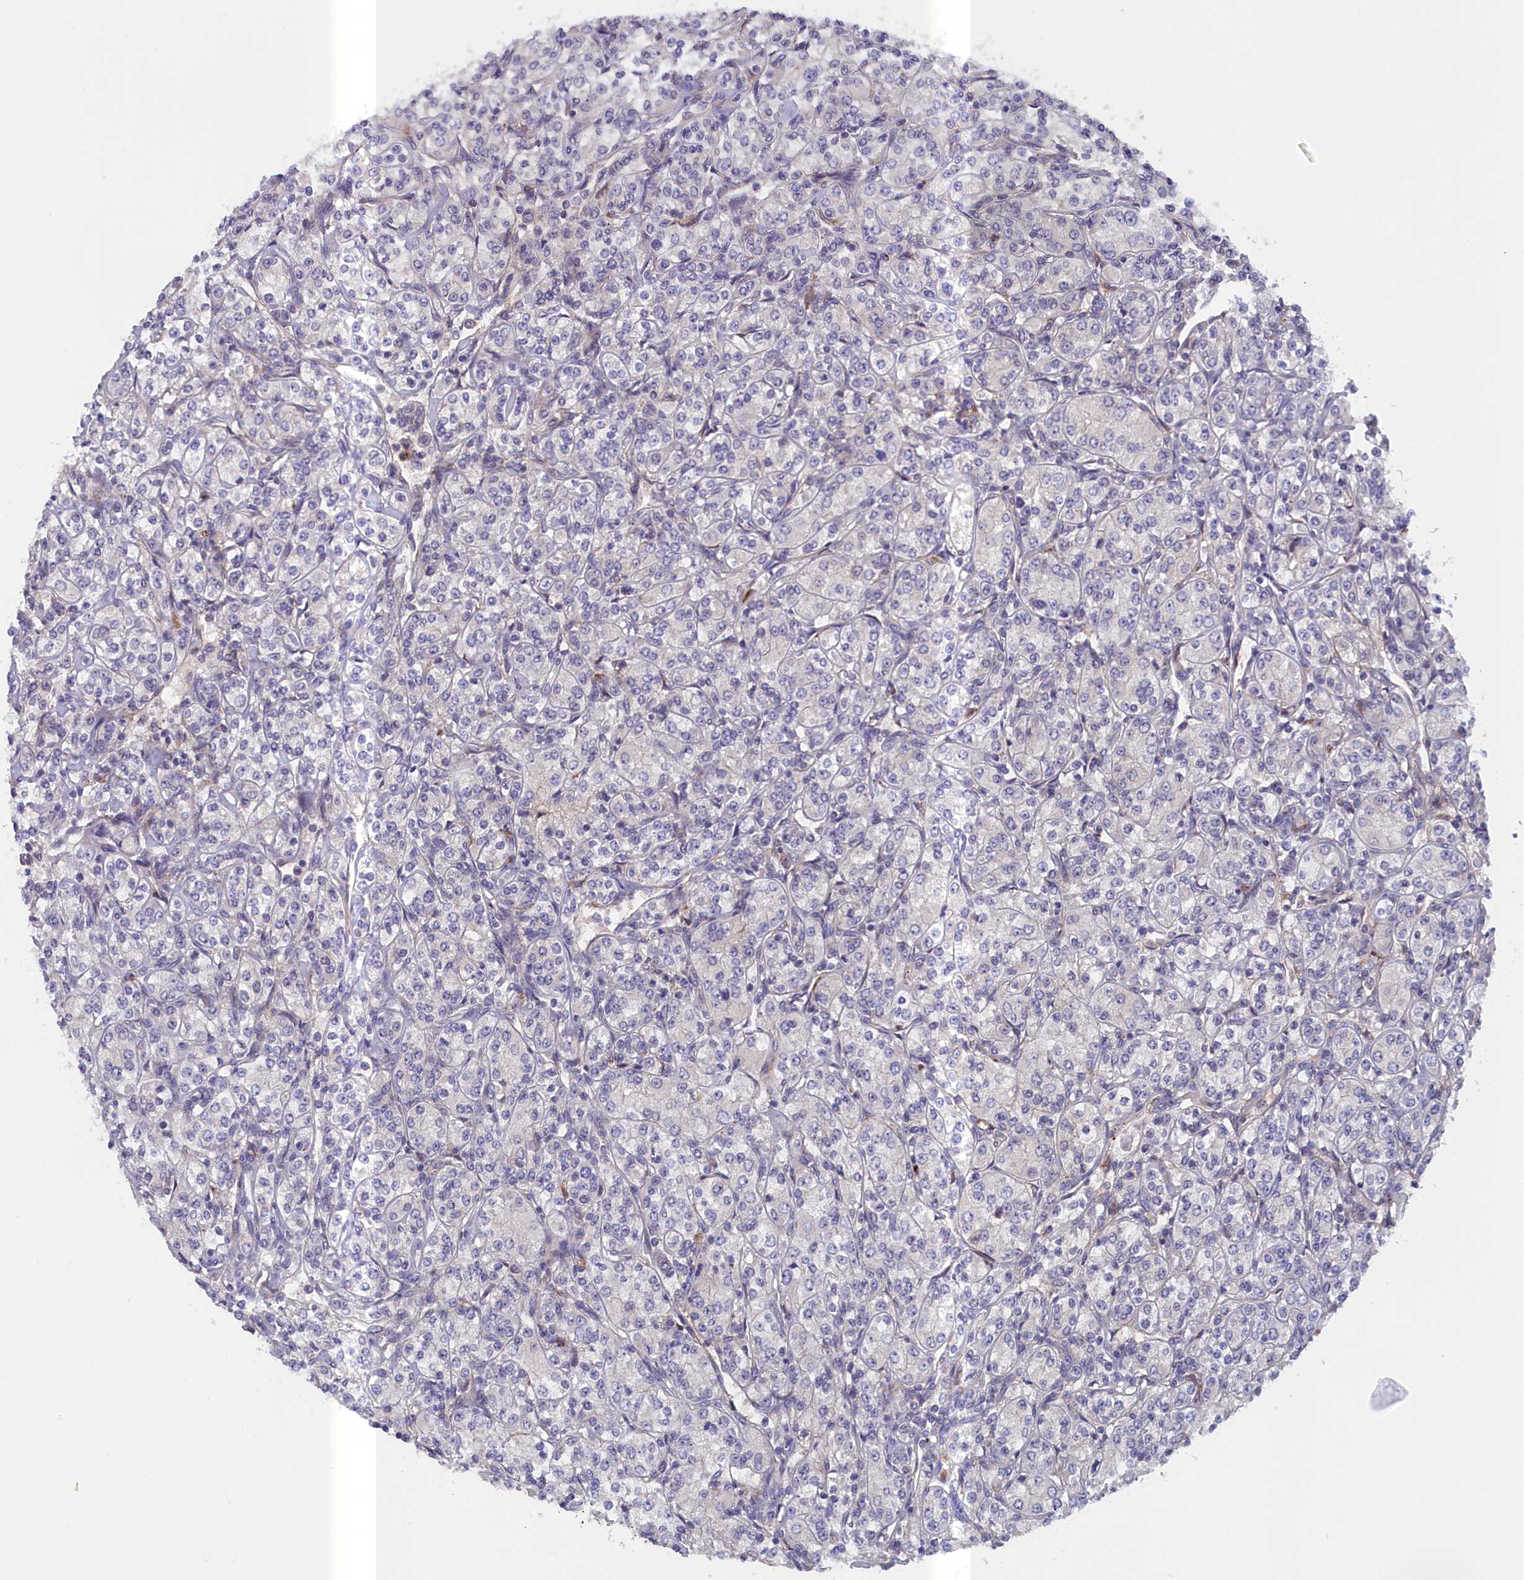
{"staining": {"intensity": "negative", "quantity": "none", "location": "none"}, "tissue": "renal cancer", "cell_type": "Tumor cells", "image_type": "cancer", "snomed": [{"axis": "morphology", "description": "Adenocarcinoma, NOS"}, {"axis": "topography", "description": "Kidney"}], "caption": "A histopathology image of human adenocarcinoma (renal) is negative for staining in tumor cells.", "gene": "IGFALS", "patient": {"sex": "male", "age": 77}}